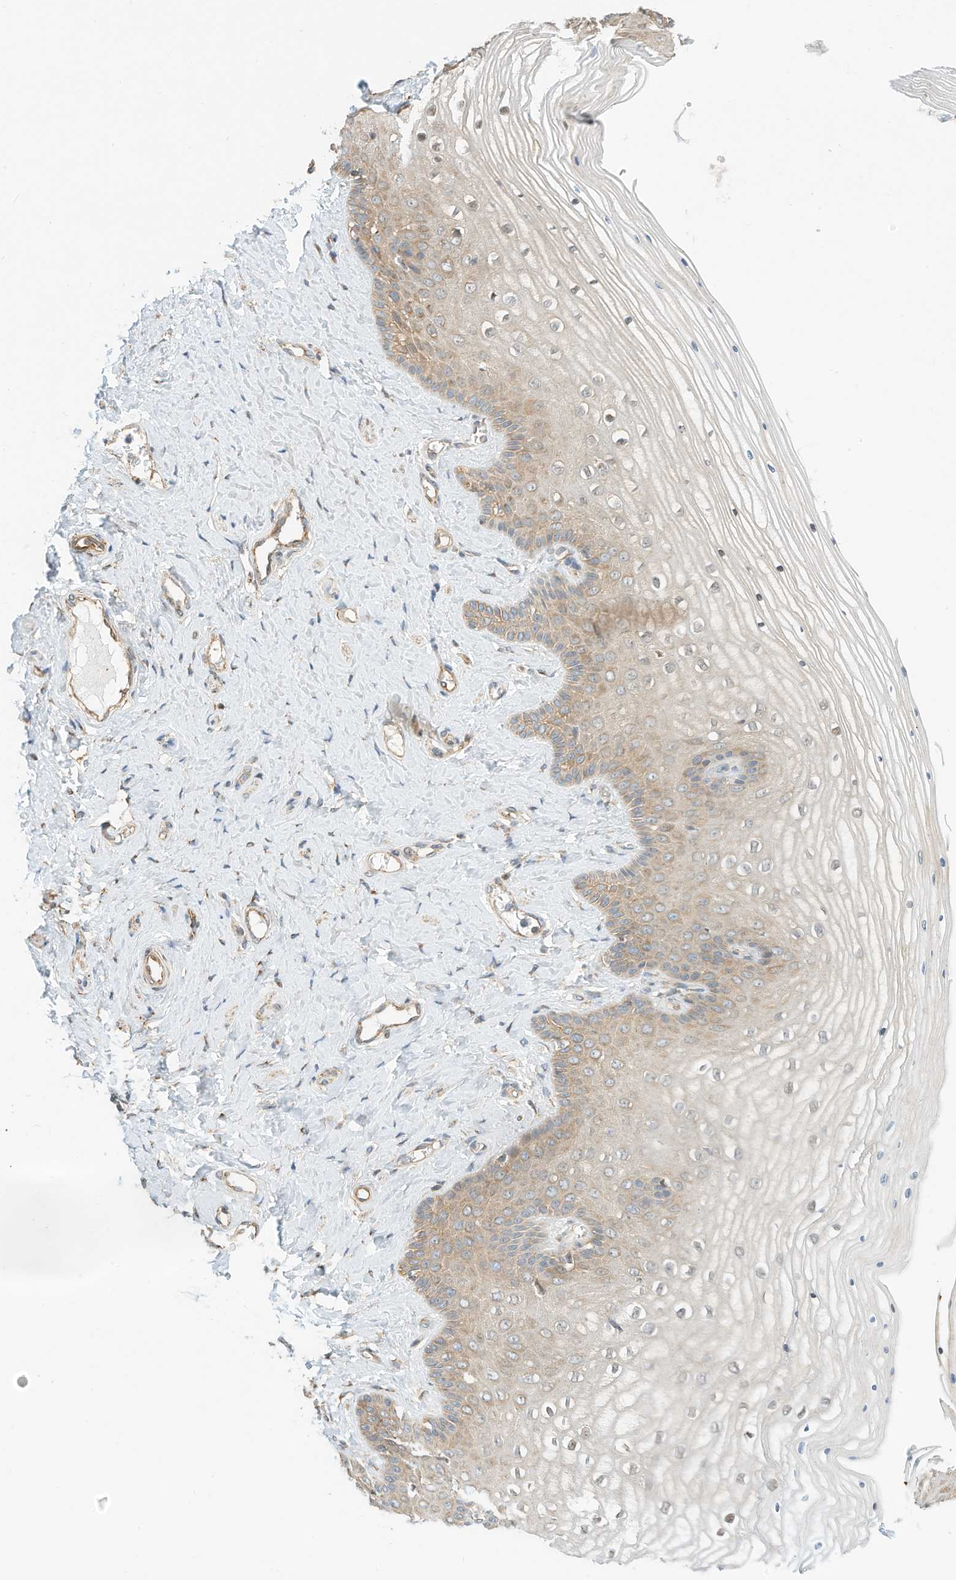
{"staining": {"intensity": "moderate", "quantity": "25%-75%", "location": "nuclear"}, "tissue": "vagina", "cell_type": "Squamous epithelial cells", "image_type": "normal", "snomed": [{"axis": "morphology", "description": "Normal tissue, NOS"}, {"axis": "topography", "description": "Vagina"}, {"axis": "topography", "description": "Cervix"}], "caption": "Human vagina stained with a protein marker shows moderate staining in squamous epithelial cells.", "gene": "OFD1", "patient": {"sex": "female", "age": 40}}